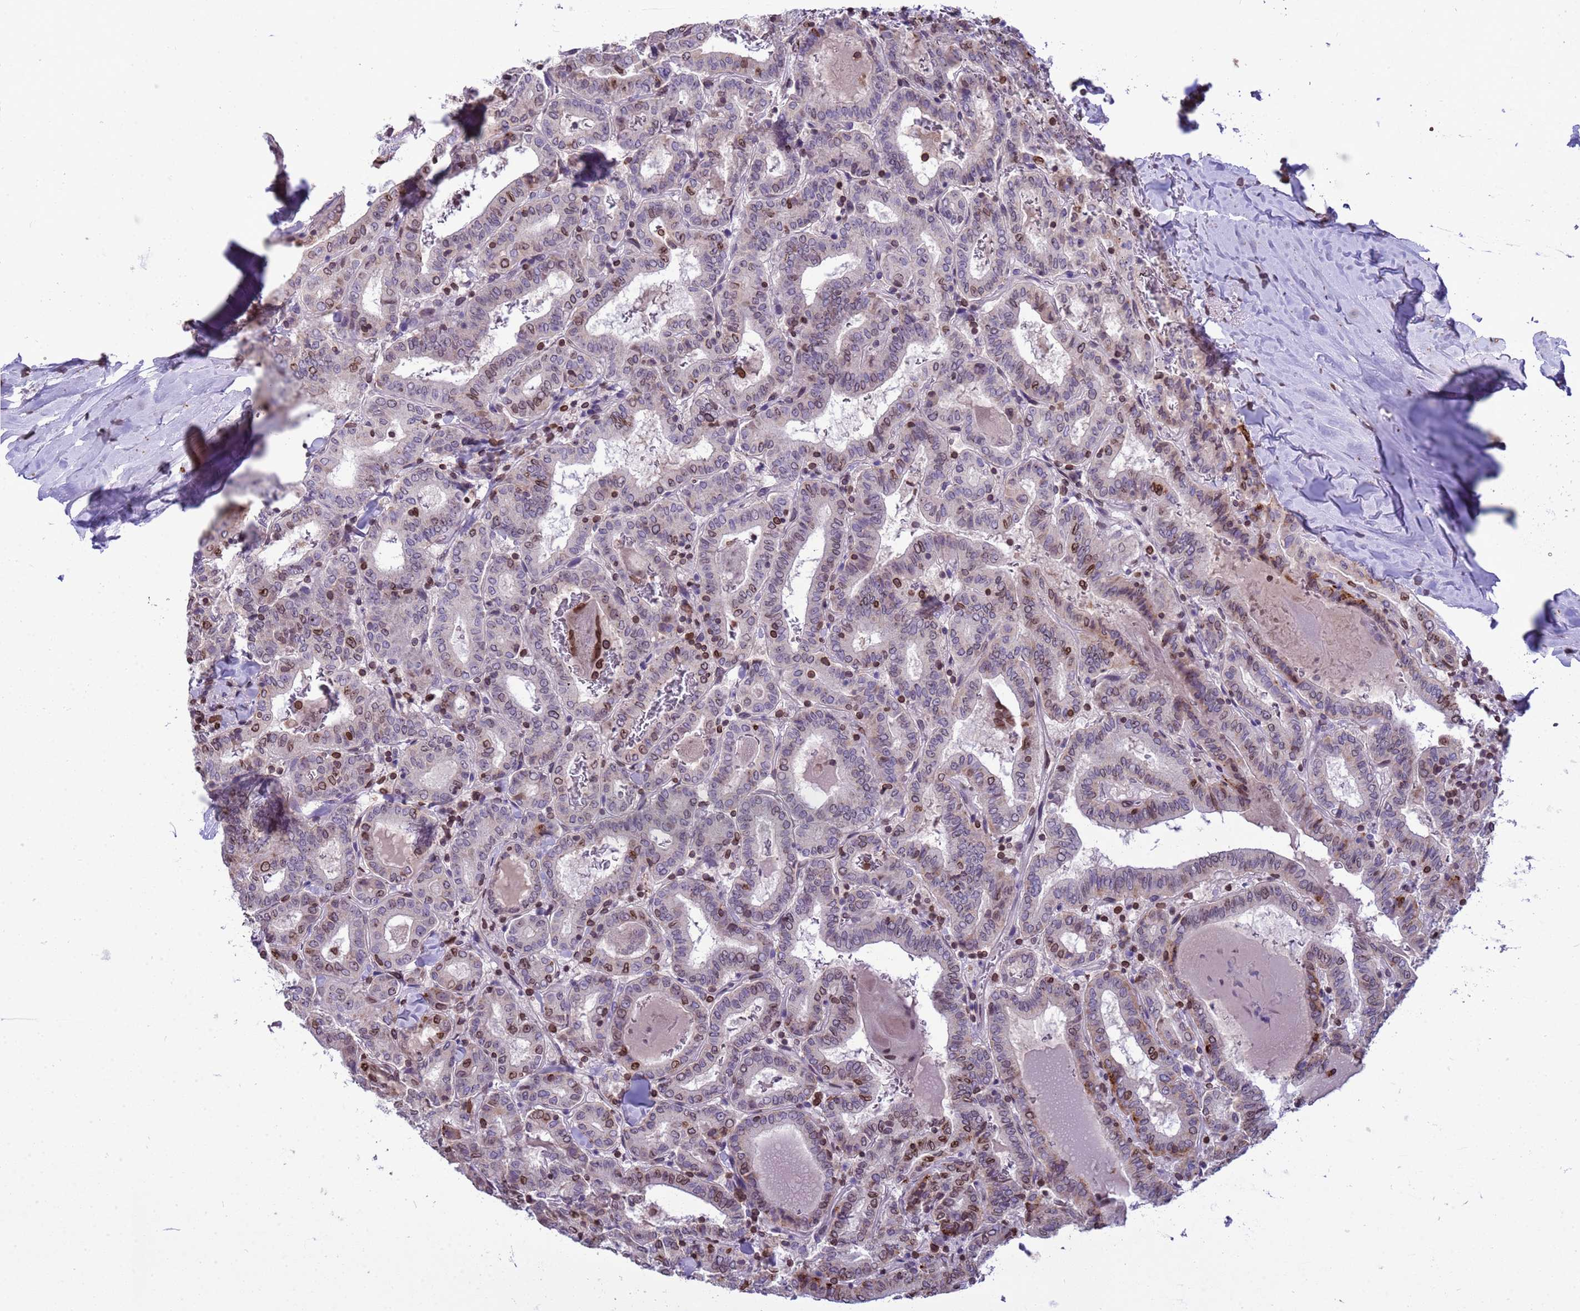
{"staining": {"intensity": "moderate", "quantity": "<25%", "location": "cytoplasmic/membranous,nuclear"}, "tissue": "thyroid cancer", "cell_type": "Tumor cells", "image_type": "cancer", "snomed": [{"axis": "morphology", "description": "Papillary adenocarcinoma, NOS"}, {"axis": "topography", "description": "Thyroid gland"}], "caption": "Moderate cytoplasmic/membranous and nuclear positivity for a protein is appreciated in approximately <25% of tumor cells of papillary adenocarcinoma (thyroid) using immunohistochemistry.", "gene": "DHX37", "patient": {"sex": "female", "age": 72}}